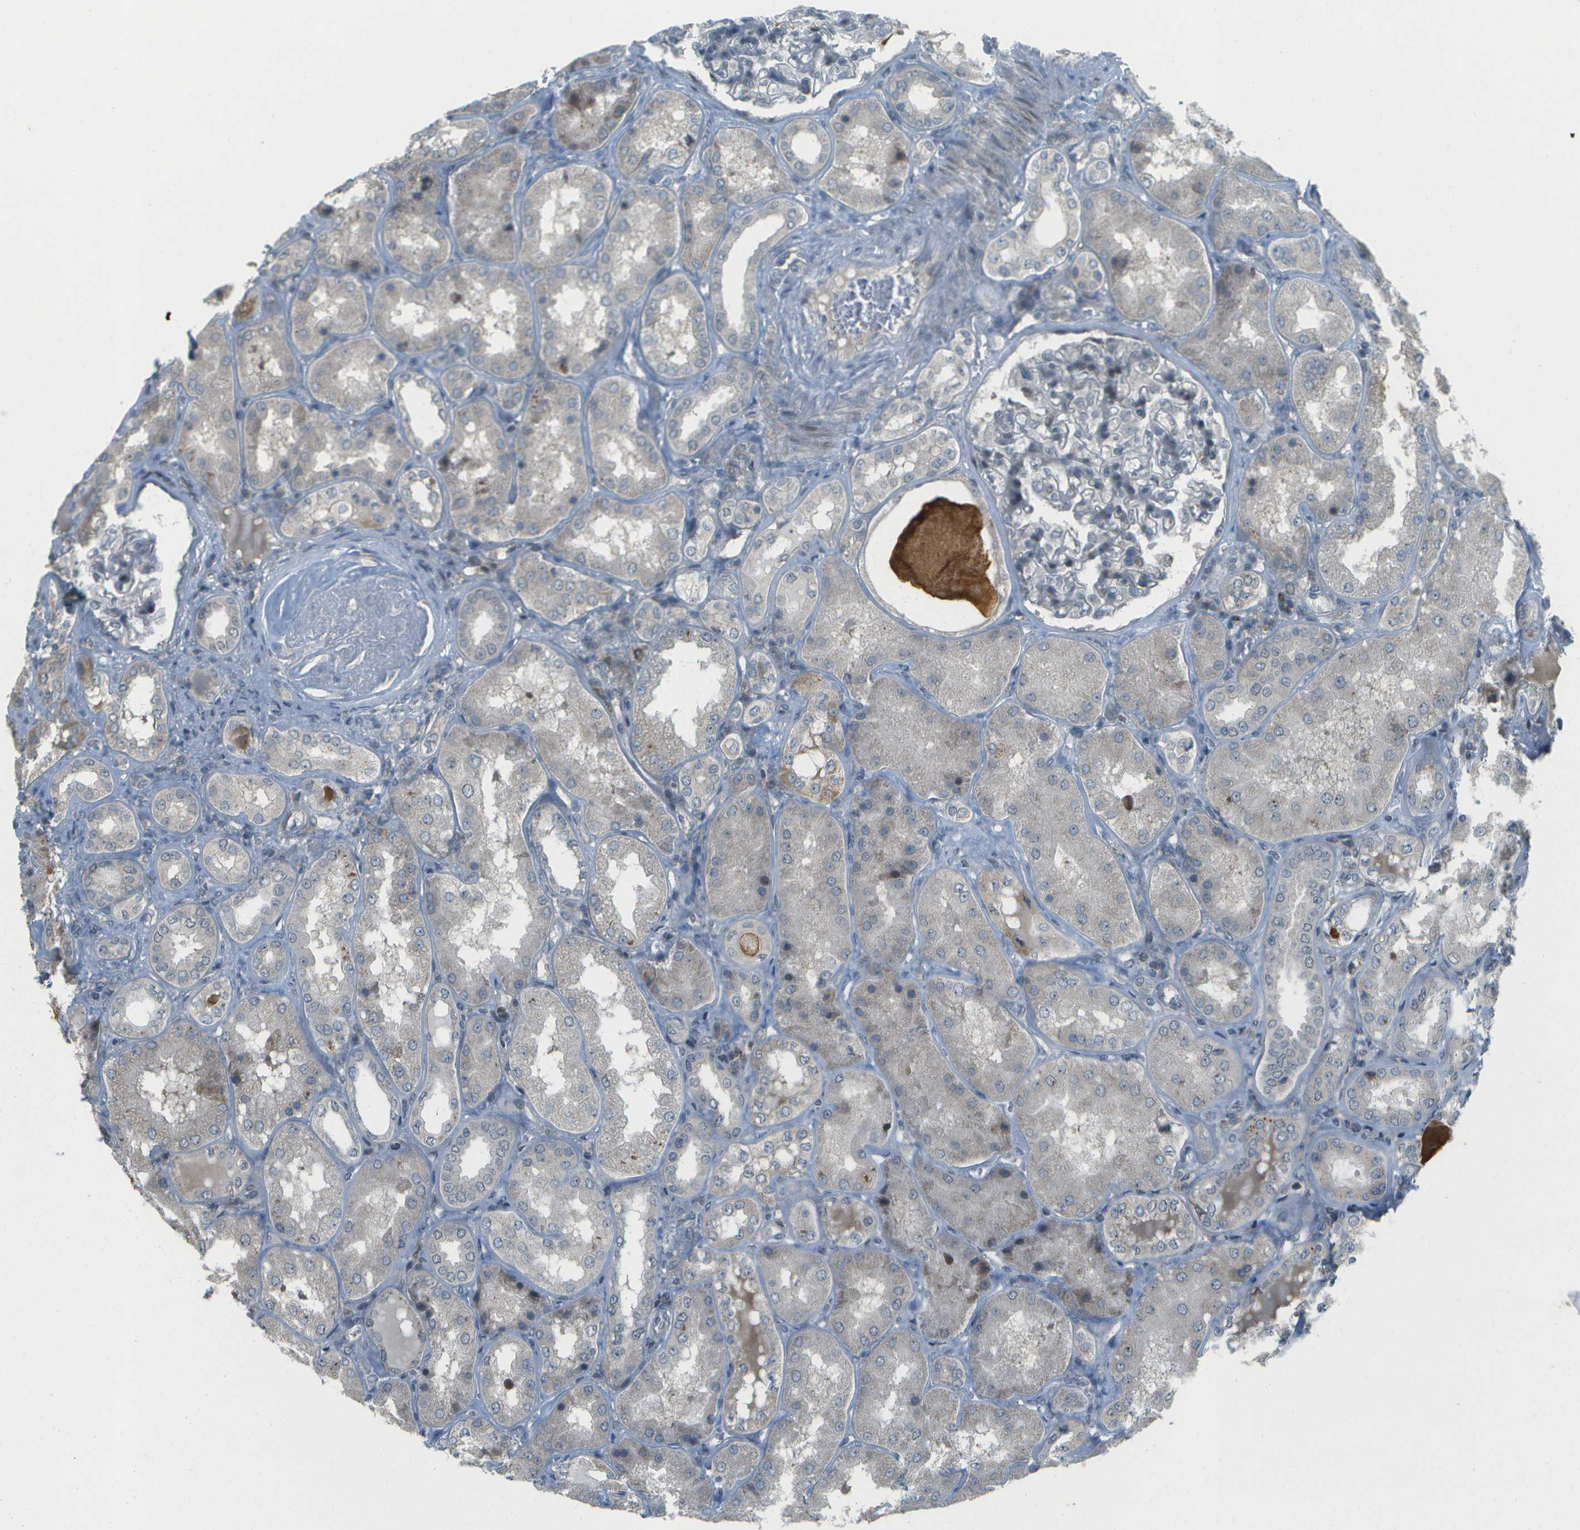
{"staining": {"intensity": "weak", "quantity": "<25%", "location": "cytoplasmic/membranous"}, "tissue": "kidney", "cell_type": "Cells in glomeruli", "image_type": "normal", "snomed": [{"axis": "morphology", "description": "Normal tissue, NOS"}, {"axis": "topography", "description": "Kidney"}], "caption": "Protein analysis of normal kidney exhibits no significant positivity in cells in glomeruli. (Stains: DAB (3,3'-diaminobenzidine) immunohistochemistry with hematoxylin counter stain, Microscopy: brightfield microscopy at high magnification).", "gene": "WNK2", "patient": {"sex": "female", "age": 56}}